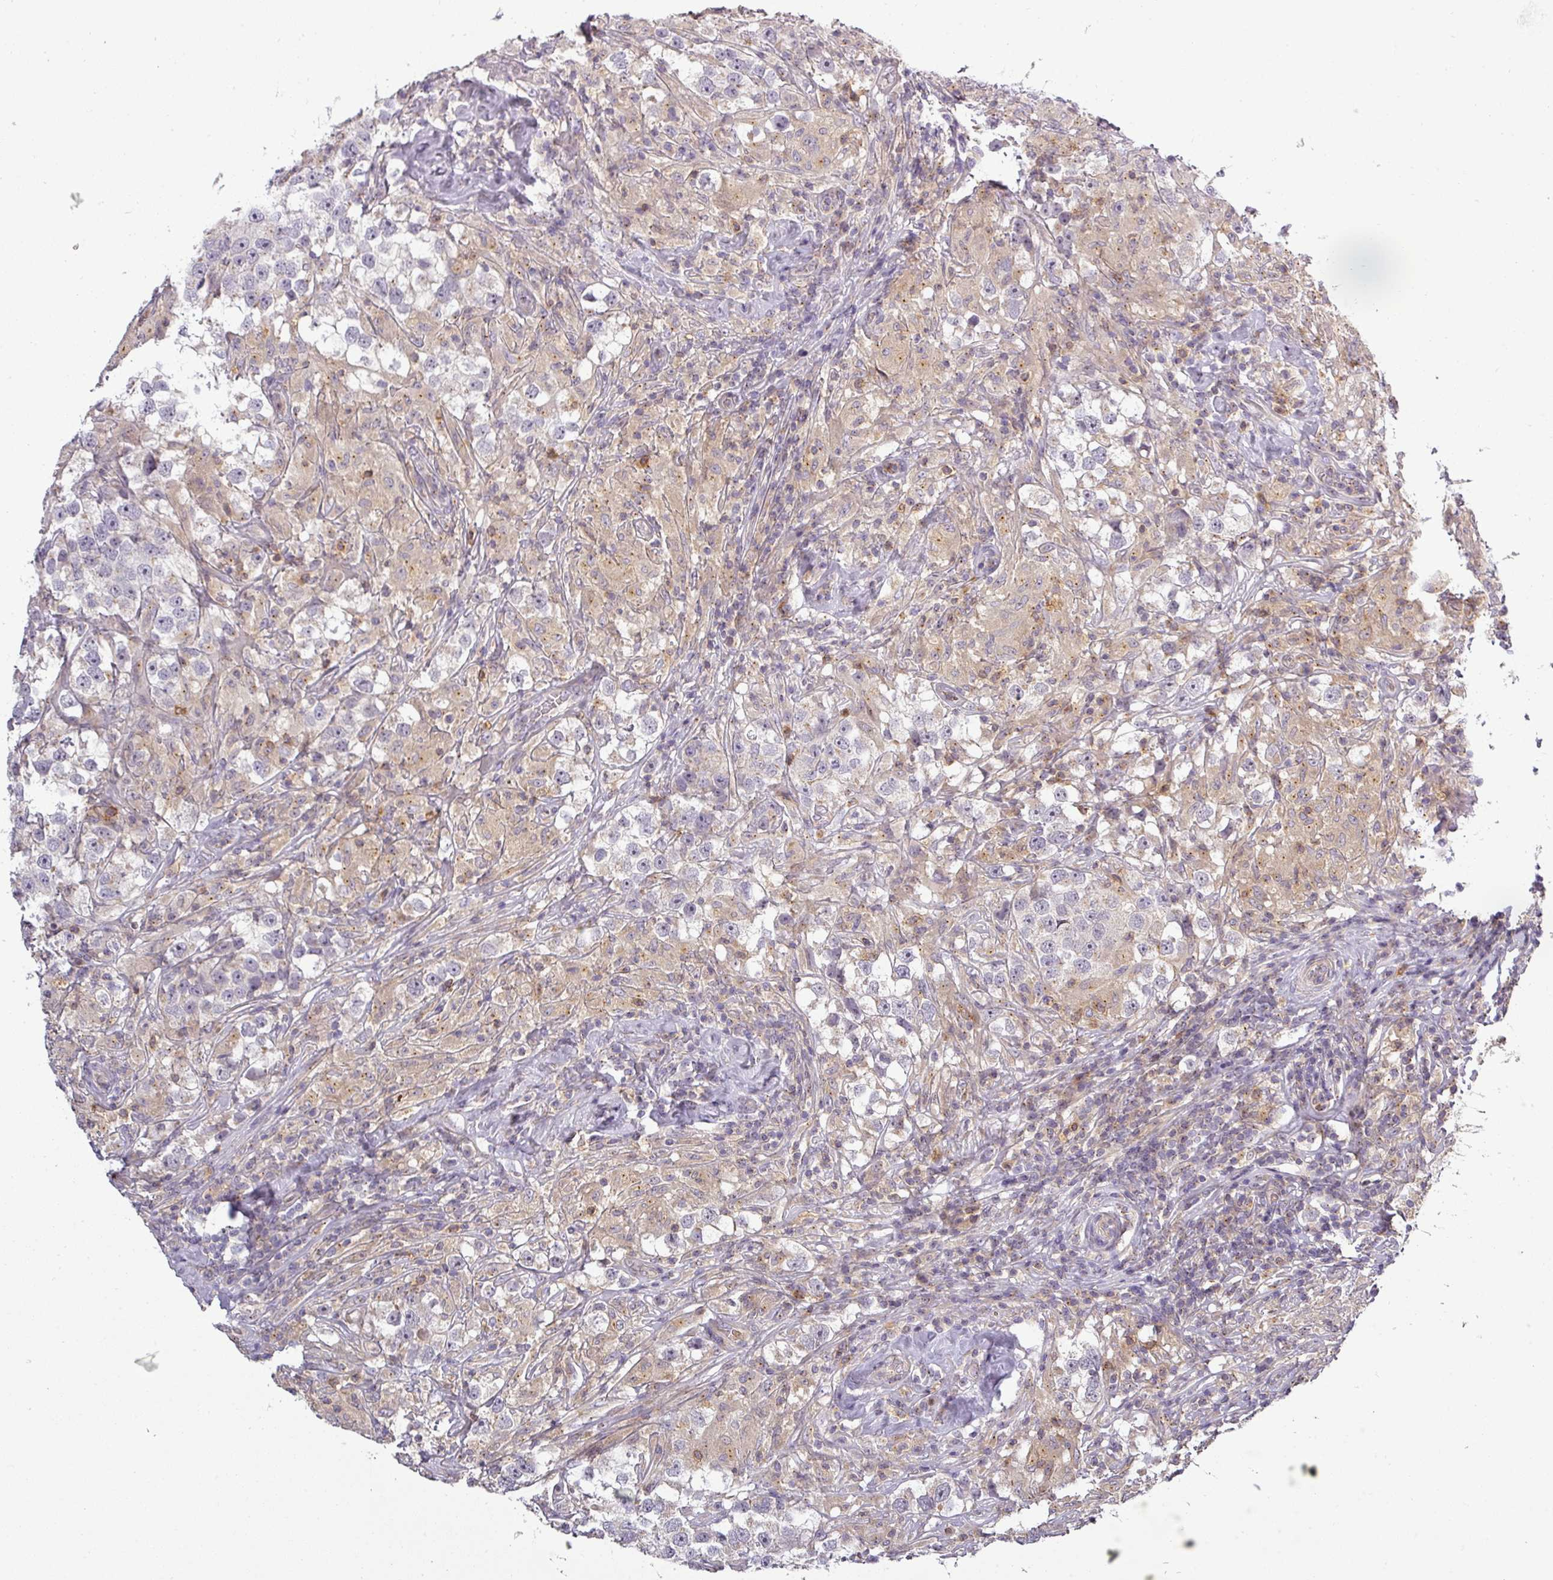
{"staining": {"intensity": "negative", "quantity": "none", "location": "none"}, "tissue": "testis cancer", "cell_type": "Tumor cells", "image_type": "cancer", "snomed": [{"axis": "morphology", "description": "Seminoma, NOS"}, {"axis": "topography", "description": "Testis"}], "caption": "Immunohistochemistry histopathology image of neoplastic tissue: seminoma (testis) stained with DAB reveals no significant protein expression in tumor cells.", "gene": "NIN", "patient": {"sex": "male", "age": 46}}